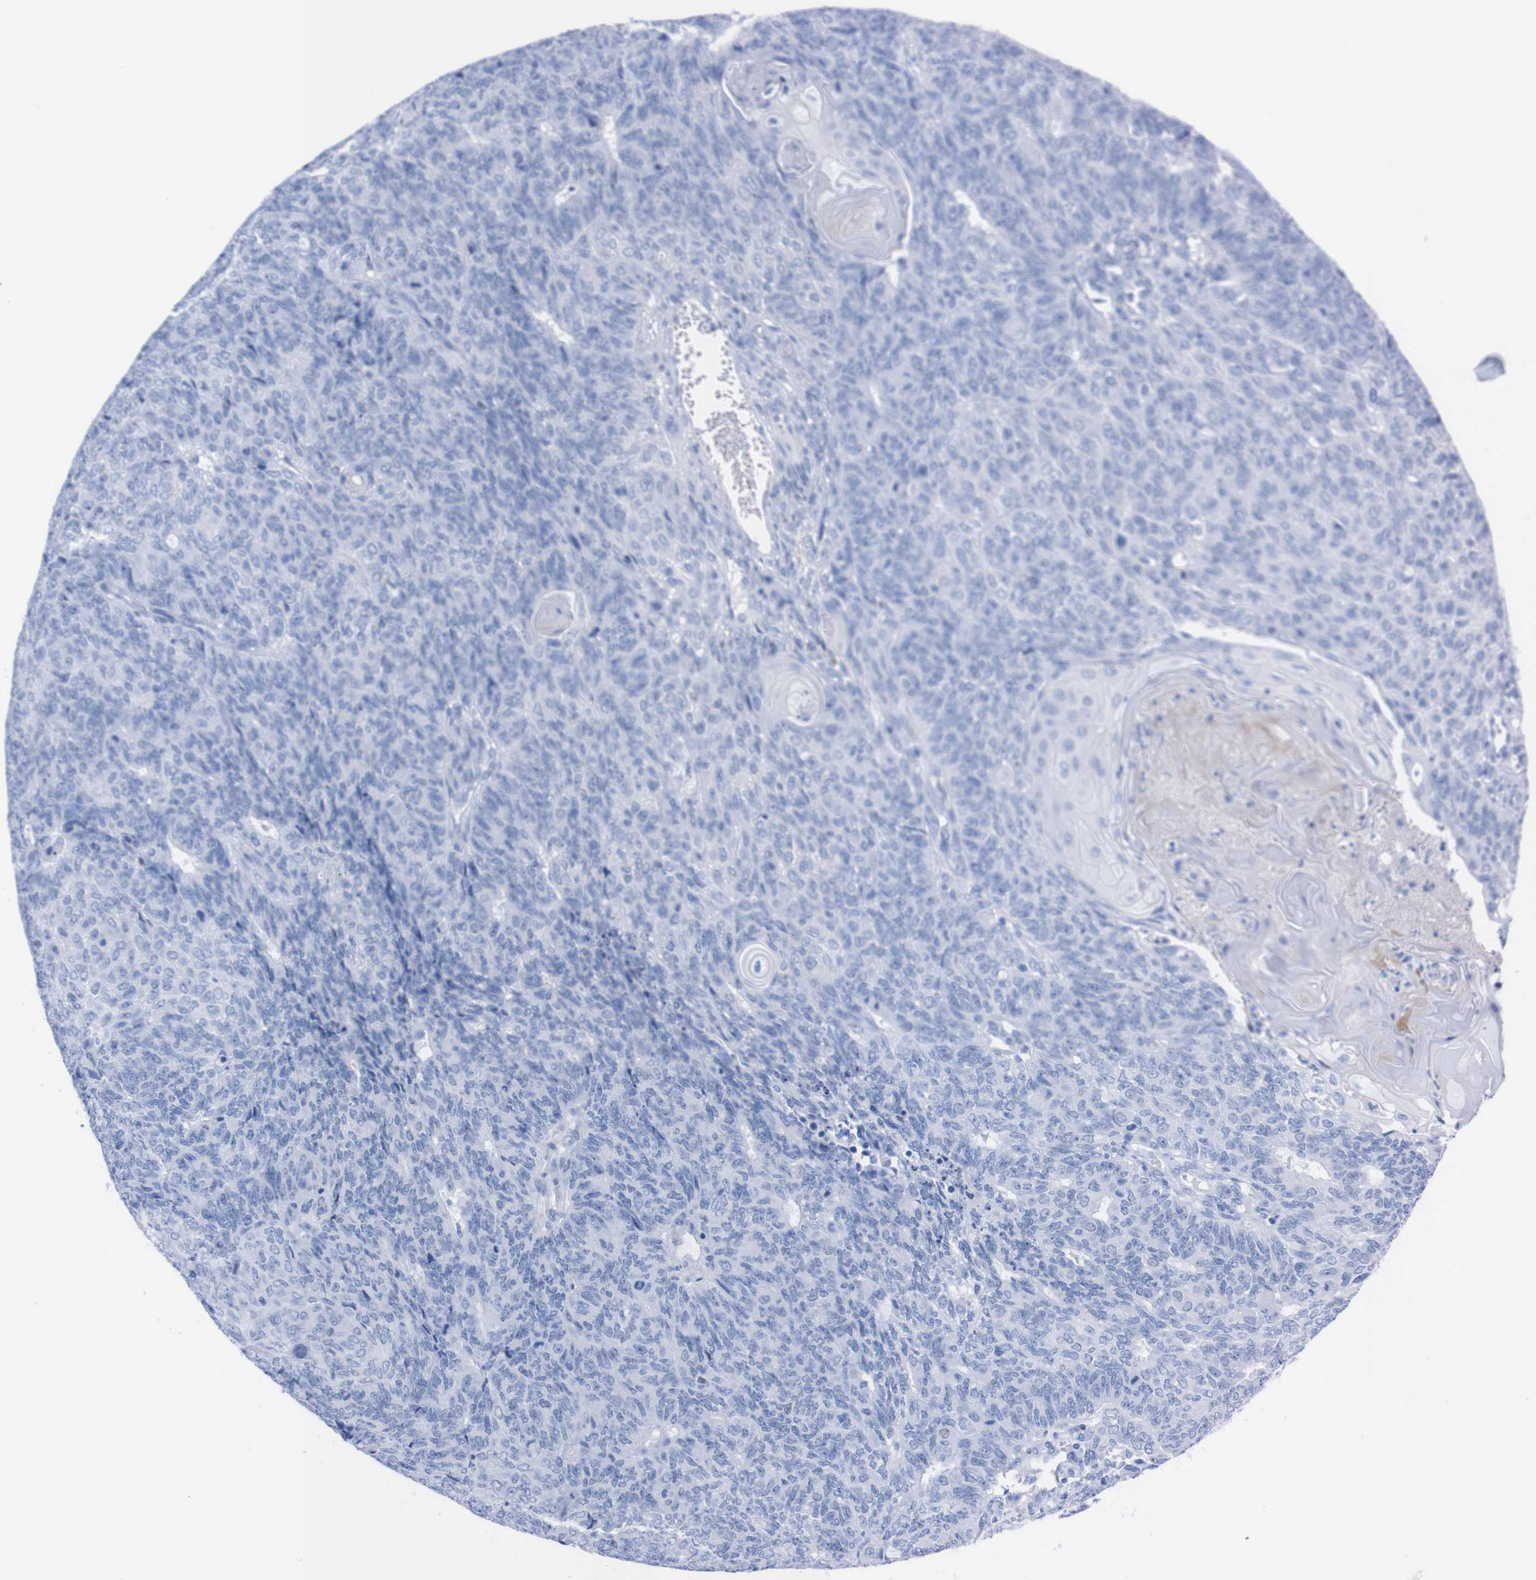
{"staining": {"intensity": "negative", "quantity": "none", "location": "none"}, "tissue": "endometrial cancer", "cell_type": "Tumor cells", "image_type": "cancer", "snomed": [{"axis": "morphology", "description": "Adenocarcinoma, NOS"}, {"axis": "topography", "description": "Endometrium"}], "caption": "A micrograph of human adenocarcinoma (endometrial) is negative for staining in tumor cells.", "gene": "P2RY12", "patient": {"sex": "female", "age": 32}}